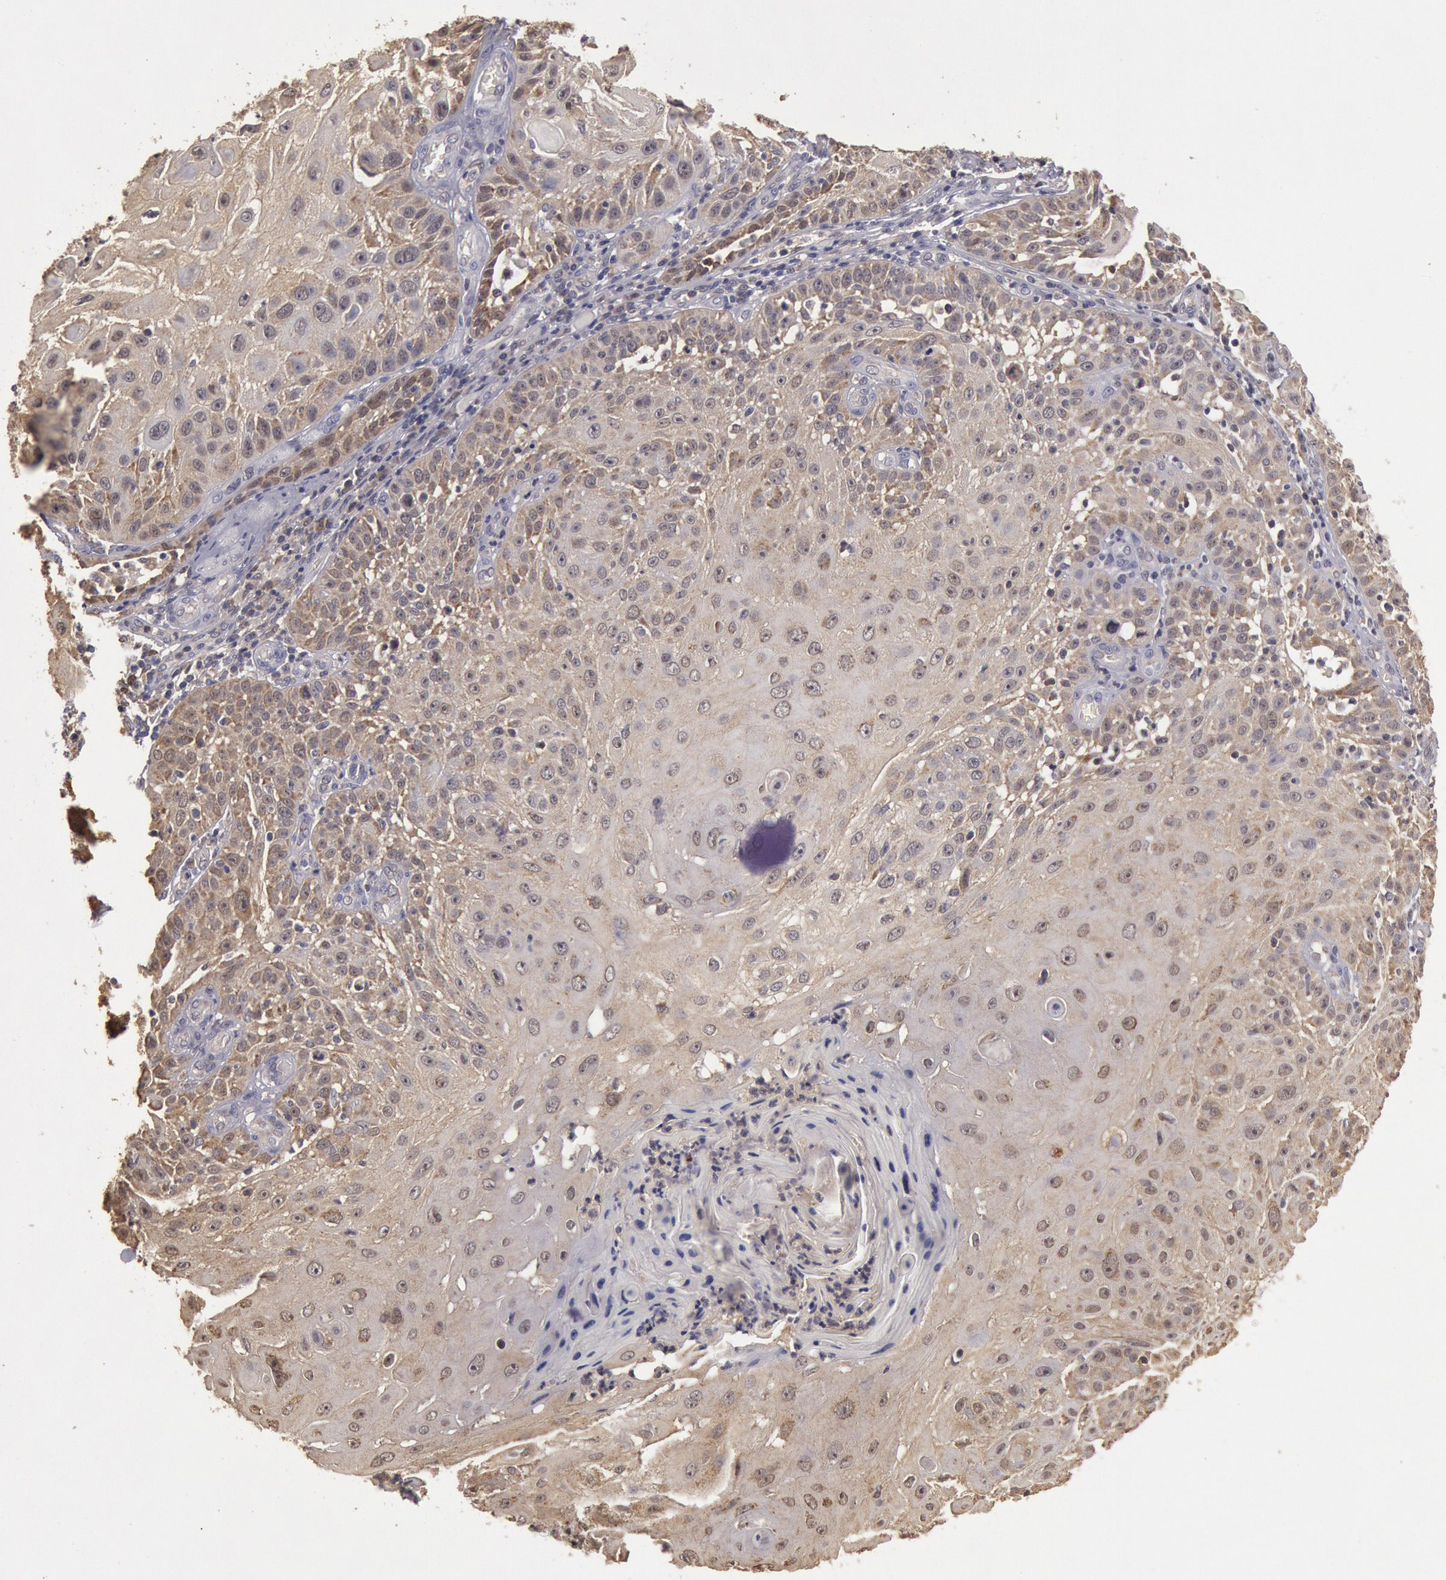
{"staining": {"intensity": "weak", "quantity": ">75%", "location": "cytoplasmic/membranous"}, "tissue": "skin cancer", "cell_type": "Tumor cells", "image_type": "cancer", "snomed": [{"axis": "morphology", "description": "Squamous cell carcinoma, NOS"}, {"axis": "topography", "description": "Skin"}], "caption": "Squamous cell carcinoma (skin) stained with a brown dye reveals weak cytoplasmic/membranous positive staining in about >75% of tumor cells.", "gene": "MPST", "patient": {"sex": "female", "age": 89}}